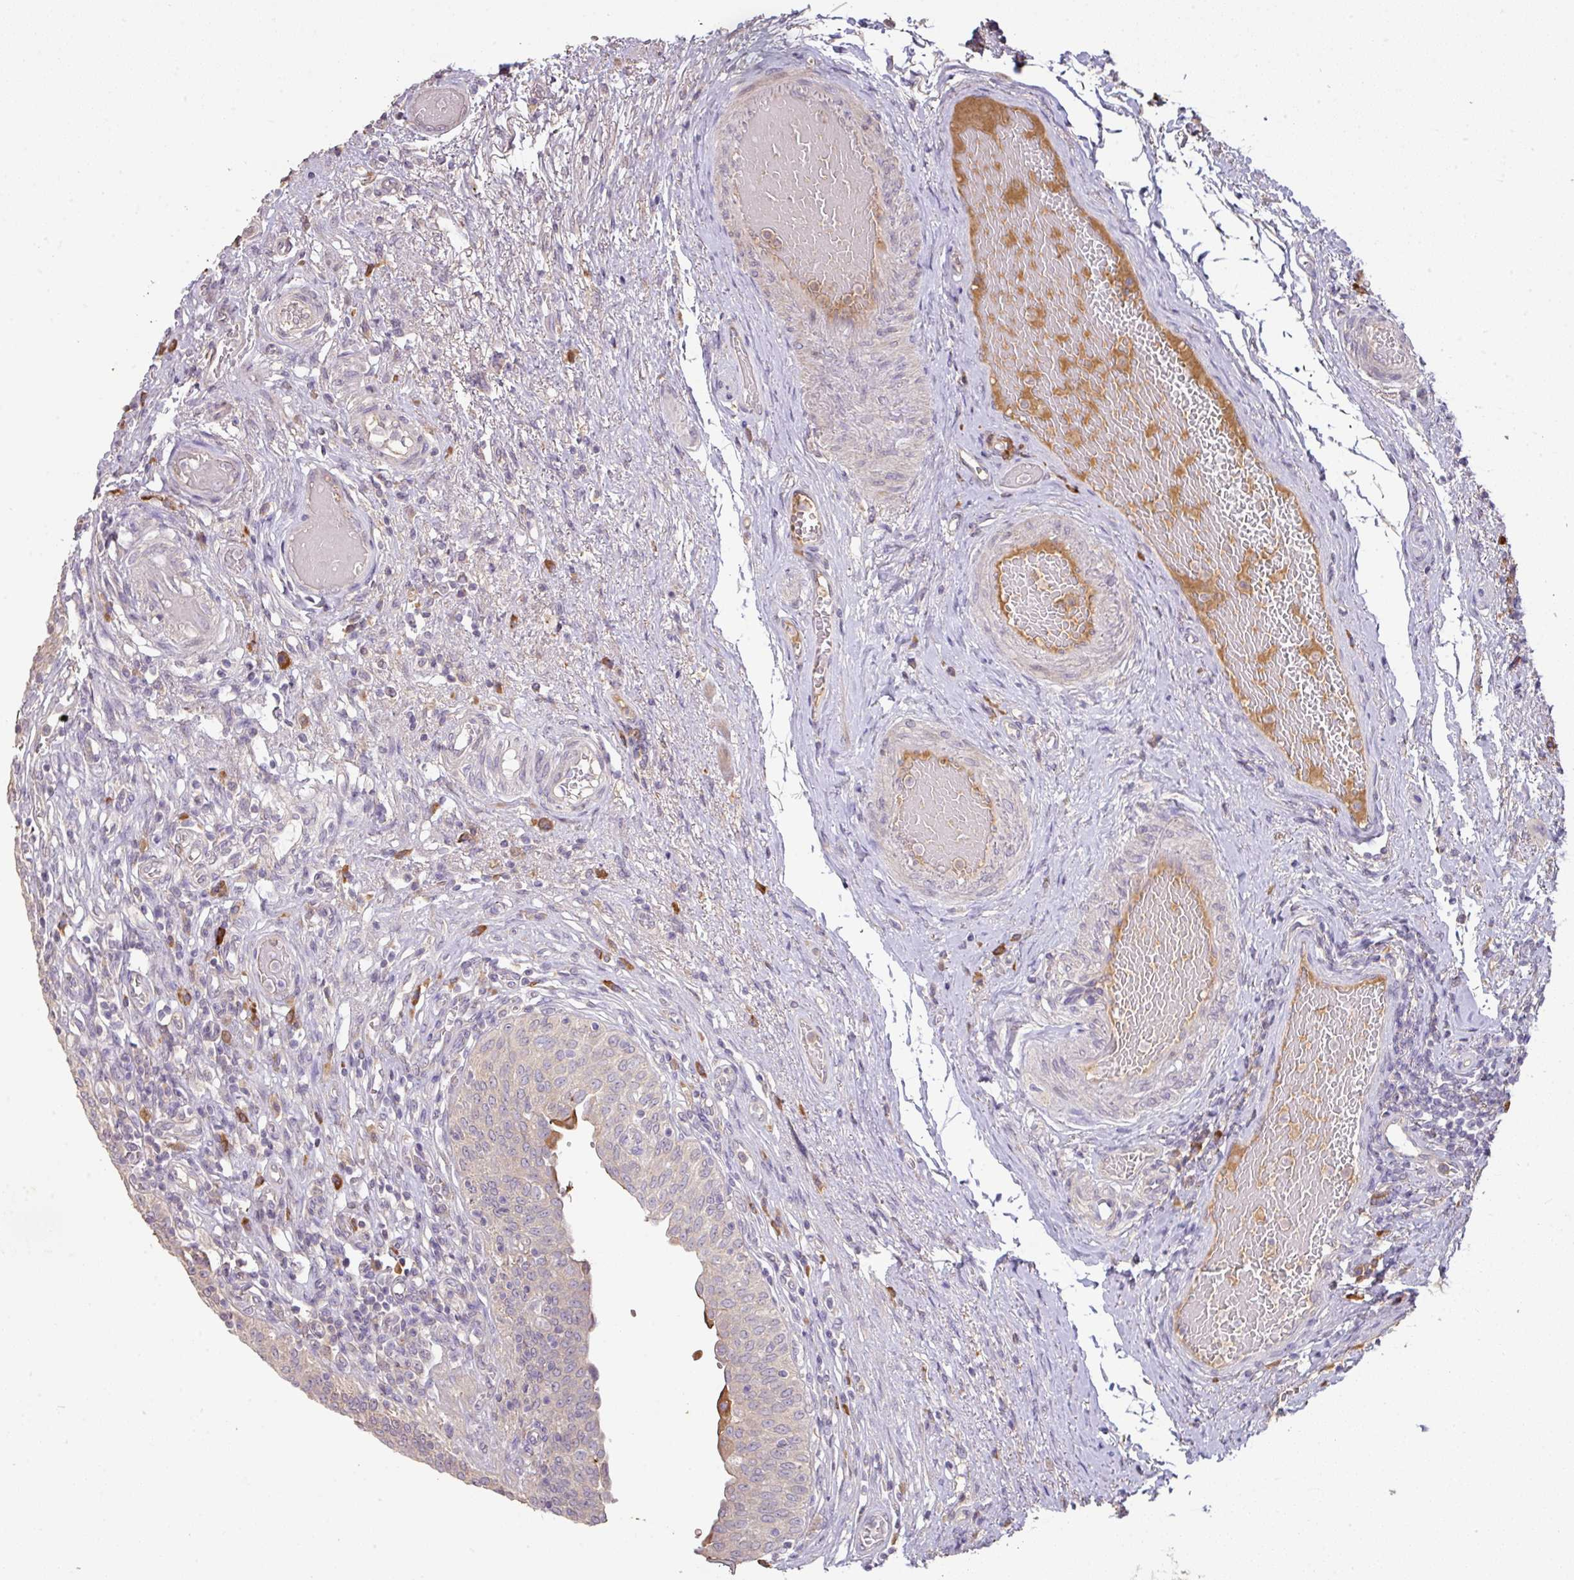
{"staining": {"intensity": "weak", "quantity": "<25%", "location": "cytoplasmic/membranous"}, "tissue": "urinary bladder", "cell_type": "Urothelial cells", "image_type": "normal", "snomed": [{"axis": "morphology", "description": "Normal tissue, NOS"}, {"axis": "topography", "description": "Urinary bladder"}], "caption": "High magnification brightfield microscopy of normal urinary bladder stained with DAB (brown) and counterstained with hematoxylin (blue): urothelial cells show no significant staining.", "gene": "ZNF266", "patient": {"sex": "male", "age": 71}}